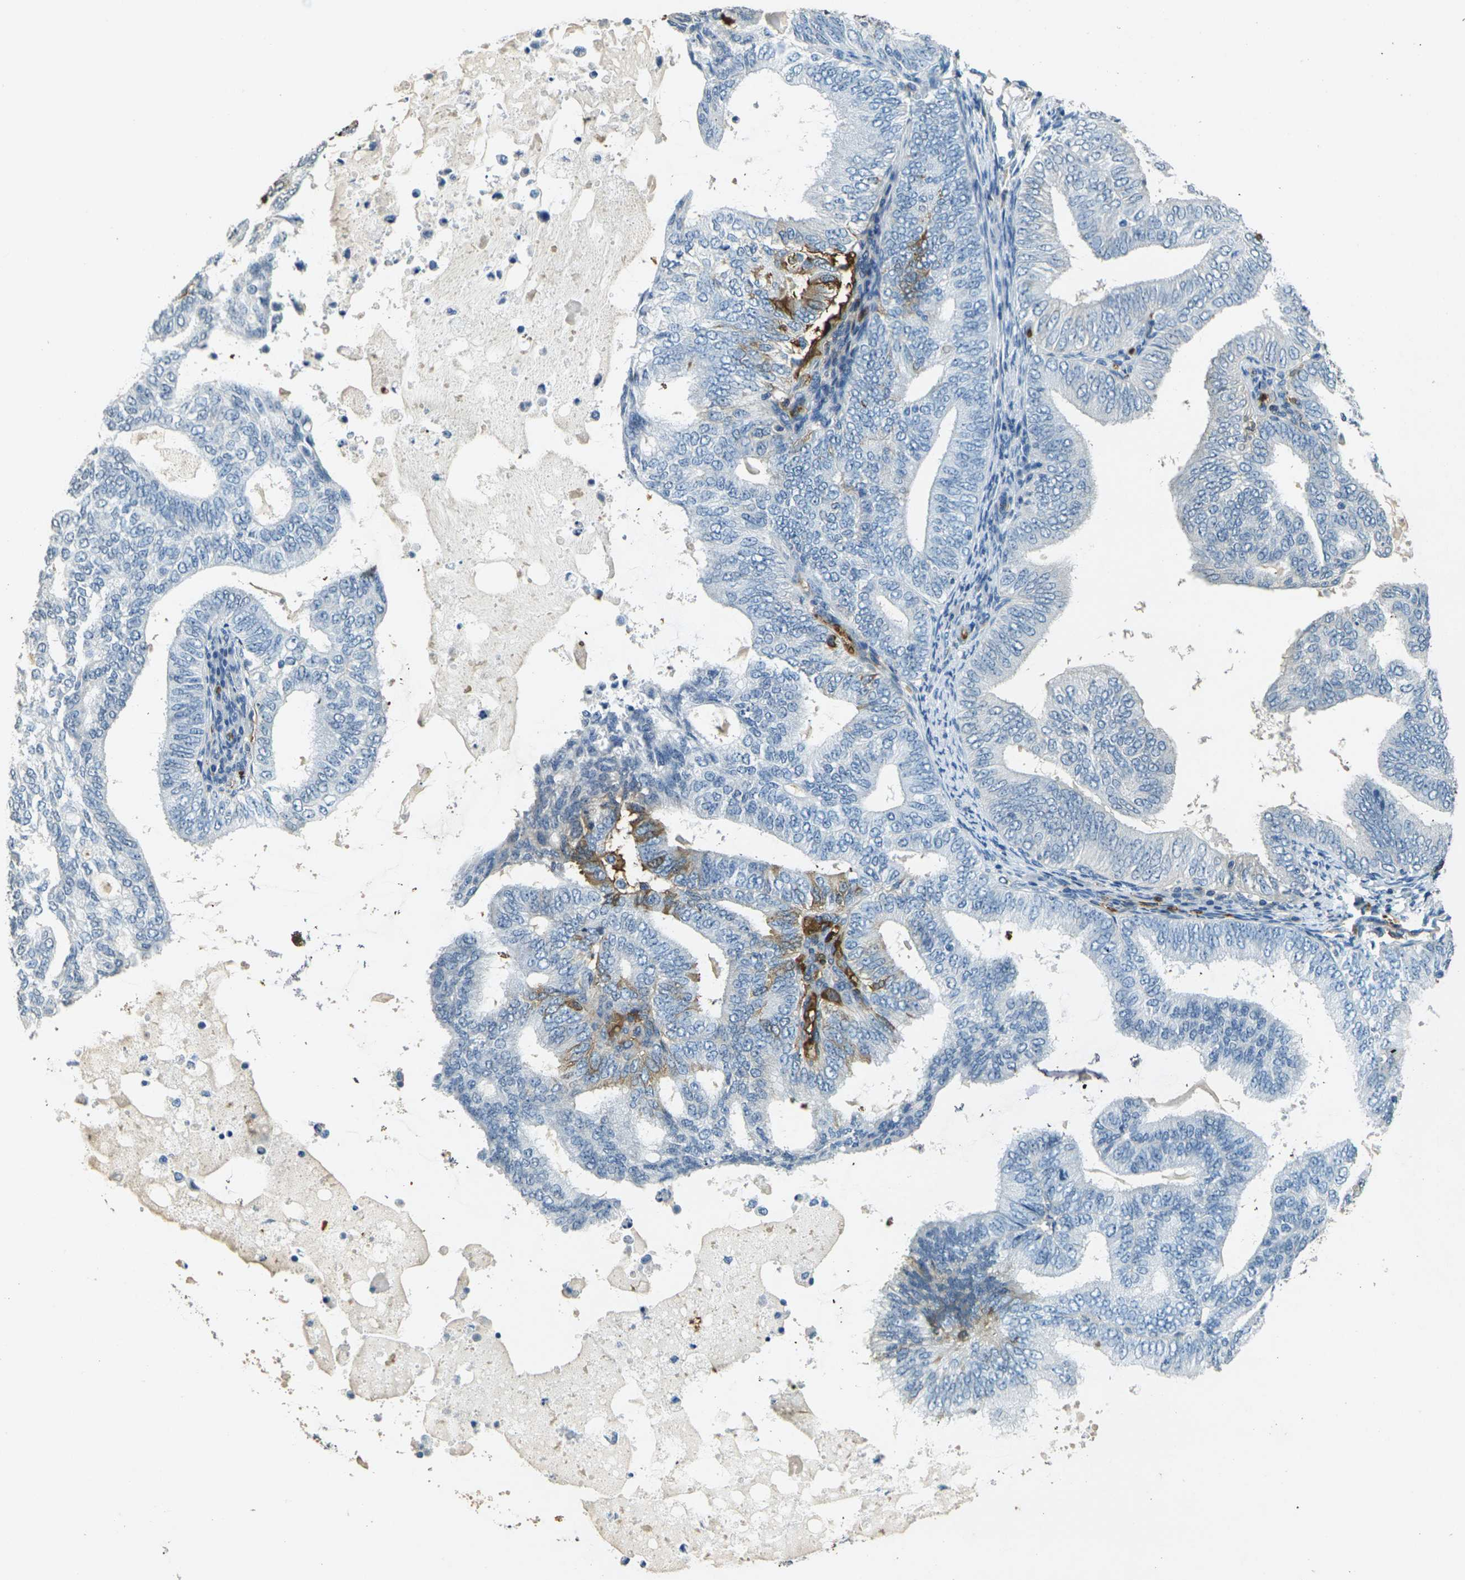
{"staining": {"intensity": "weak", "quantity": "<25%", "location": "cytoplasmic/membranous"}, "tissue": "endometrial cancer", "cell_type": "Tumor cells", "image_type": "cancer", "snomed": [{"axis": "morphology", "description": "Adenocarcinoma, NOS"}, {"axis": "topography", "description": "Endometrium"}], "caption": "Endometrial cancer stained for a protein using immunohistochemistry reveals no expression tumor cells.", "gene": "HBB", "patient": {"sex": "female", "age": 58}}